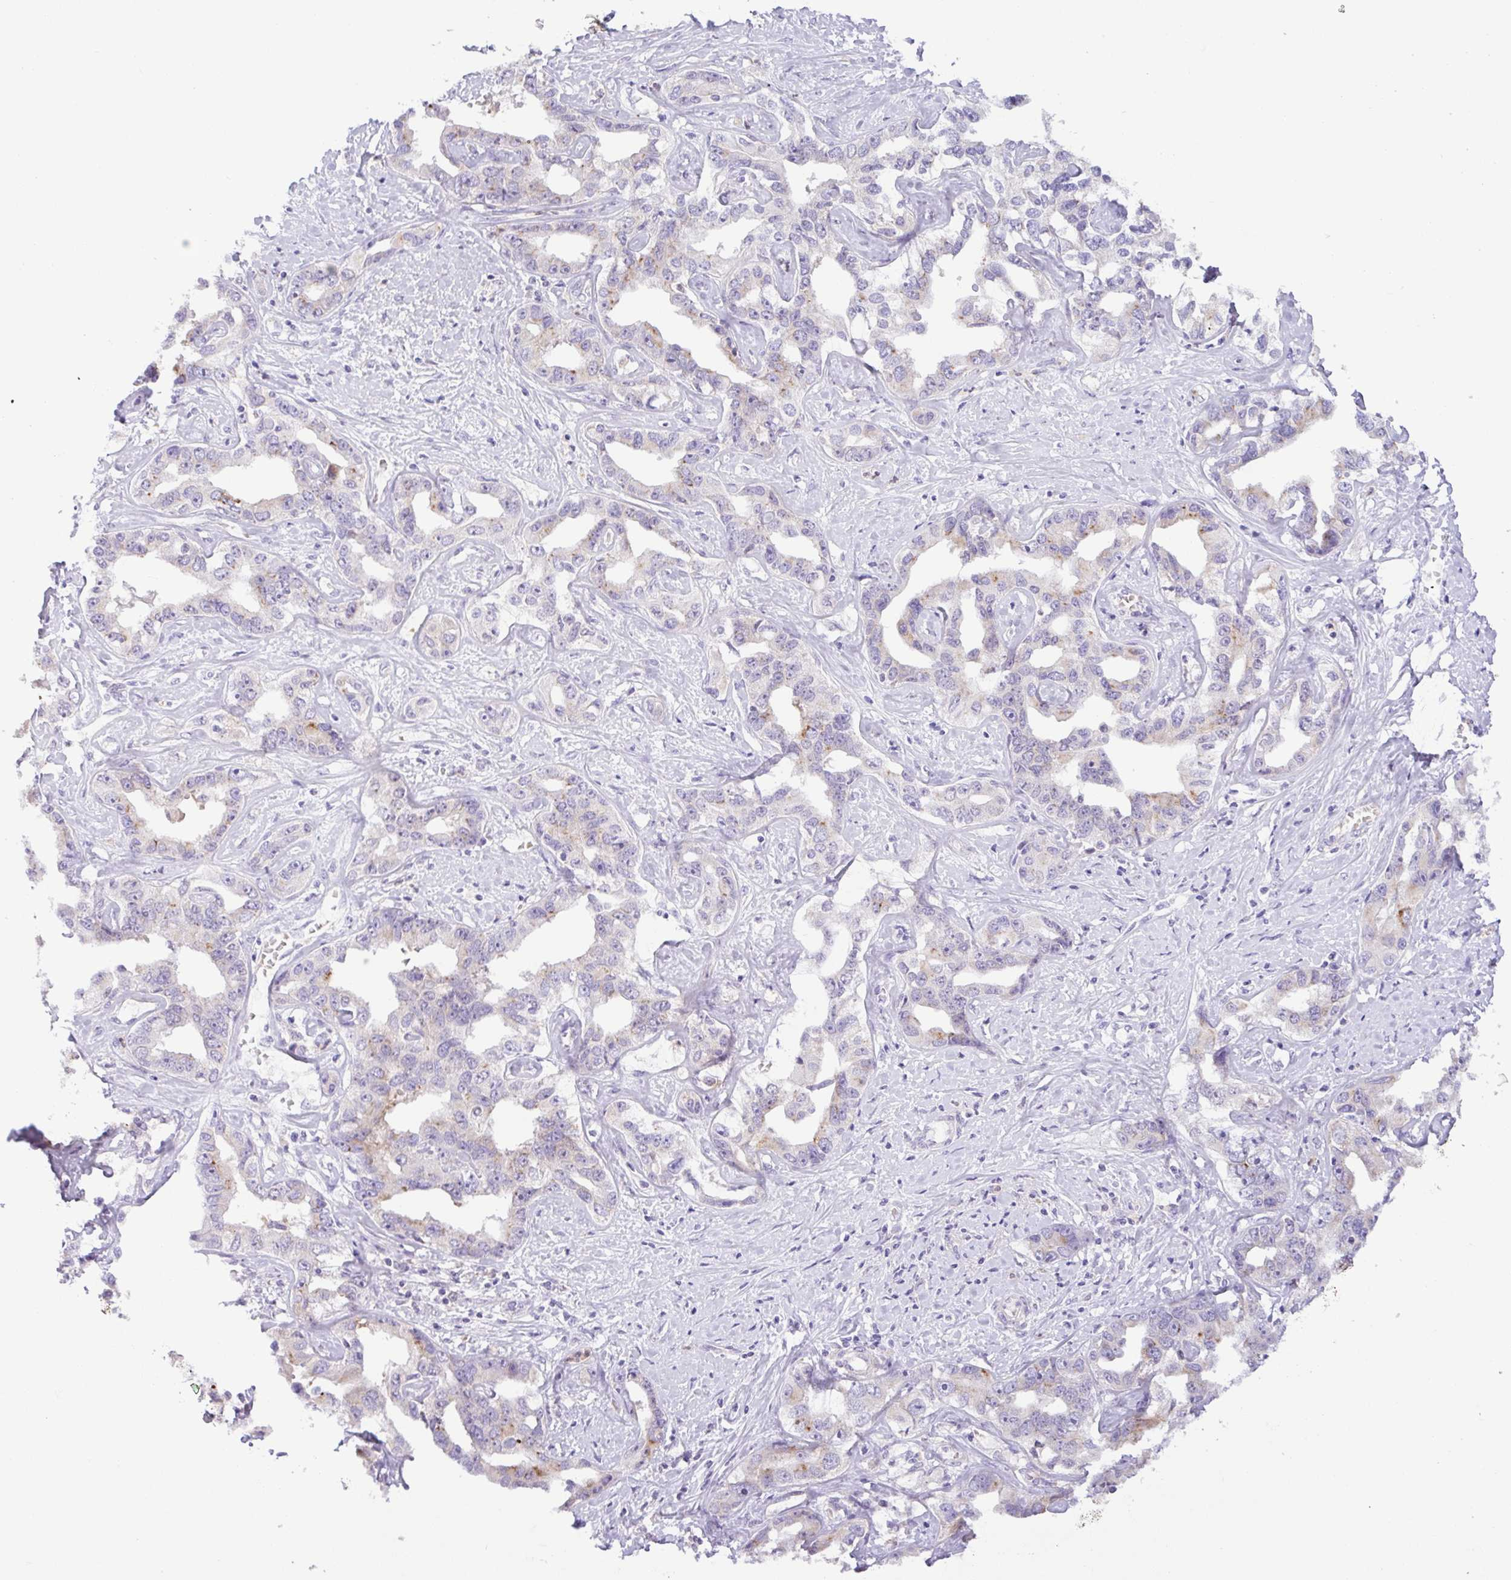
{"staining": {"intensity": "weak", "quantity": "25%-75%", "location": "cytoplasmic/membranous"}, "tissue": "liver cancer", "cell_type": "Tumor cells", "image_type": "cancer", "snomed": [{"axis": "morphology", "description": "Cholangiocarcinoma"}, {"axis": "topography", "description": "Liver"}], "caption": "Tumor cells display low levels of weak cytoplasmic/membranous positivity in approximately 25%-75% of cells in human liver cancer.", "gene": "TONSL", "patient": {"sex": "male", "age": 59}}